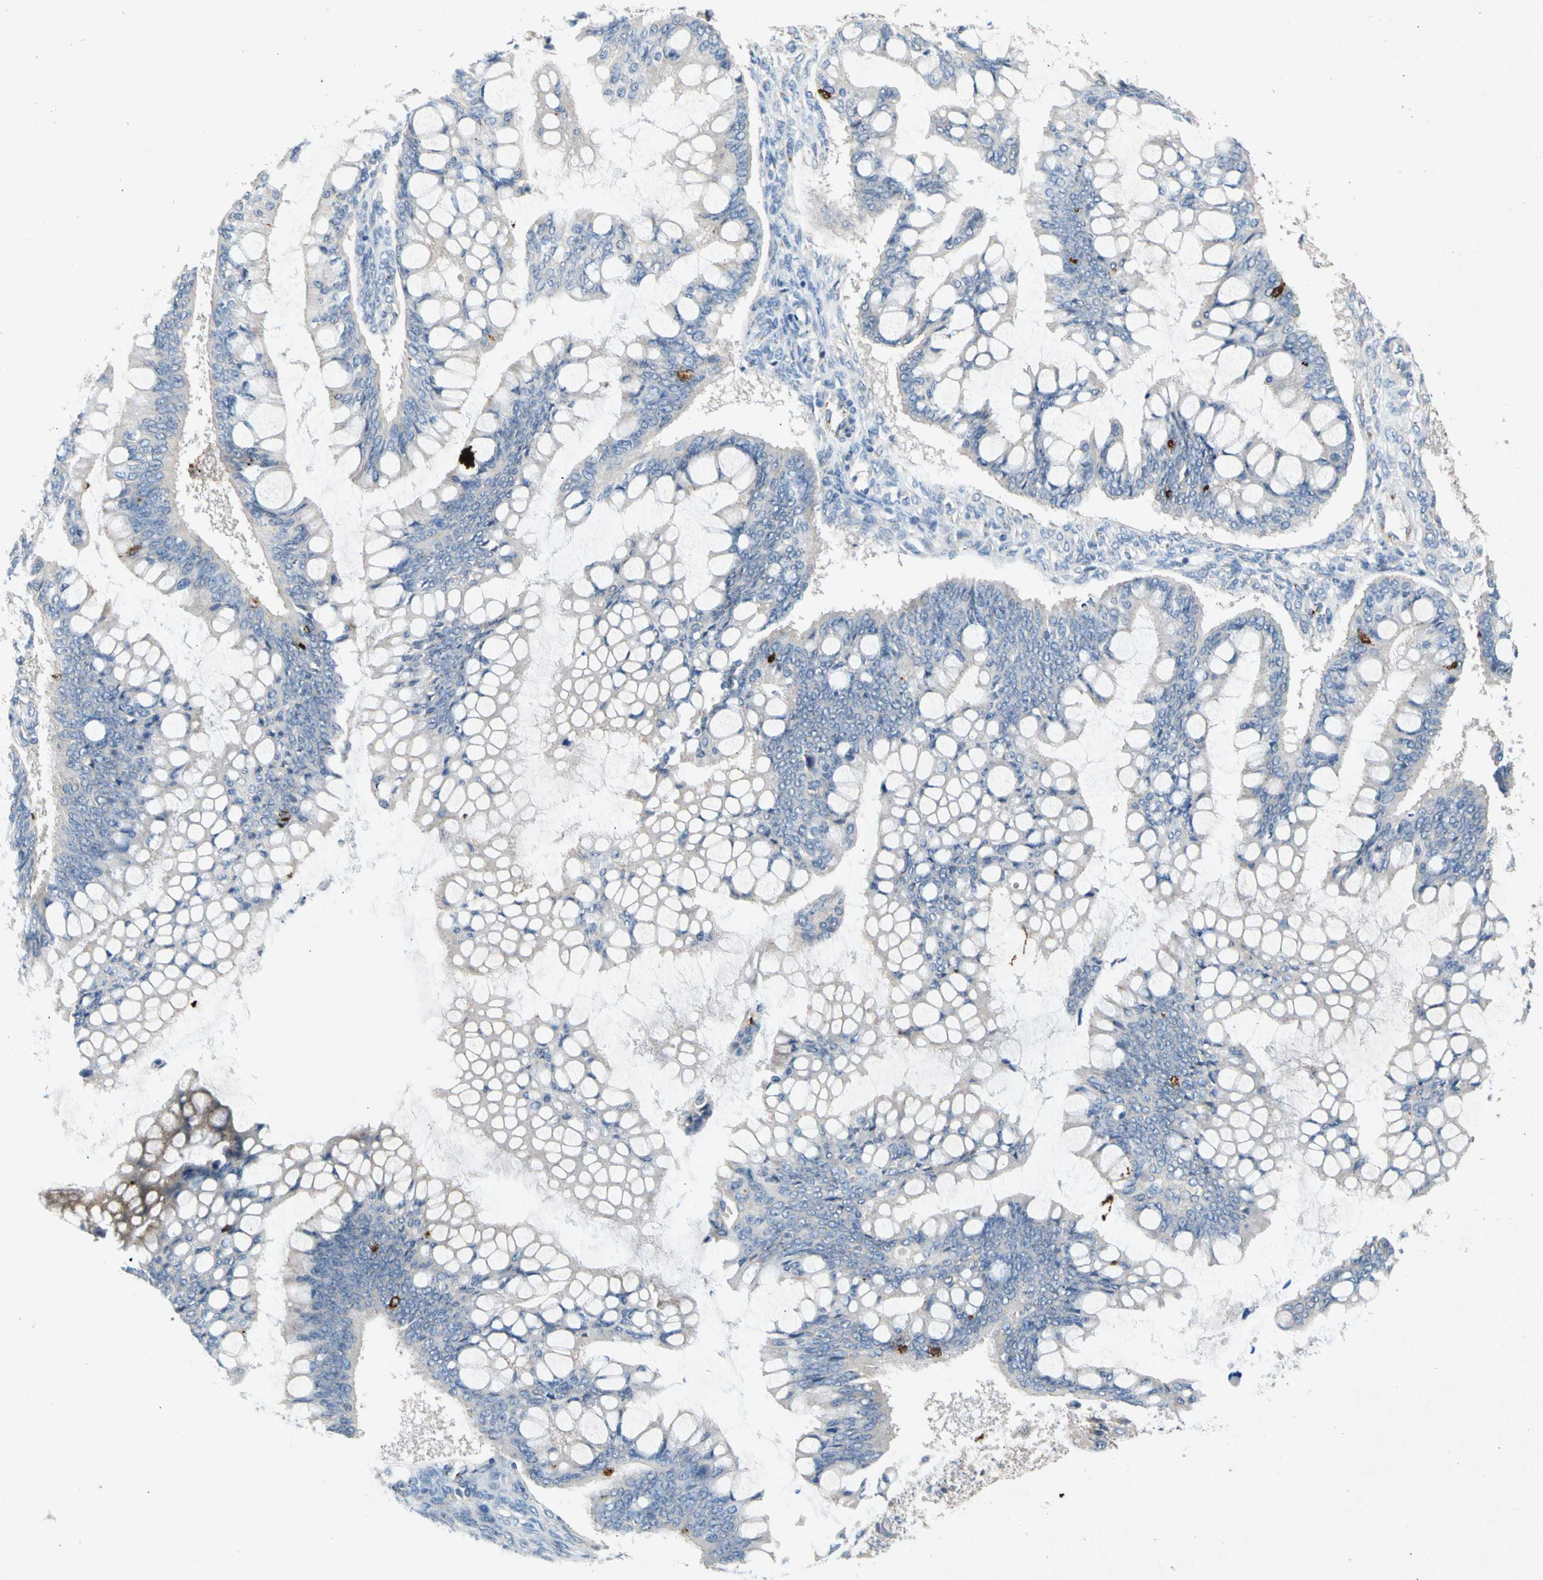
{"staining": {"intensity": "negative", "quantity": "none", "location": "none"}, "tissue": "ovarian cancer", "cell_type": "Tumor cells", "image_type": "cancer", "snomed": [{"axis": "morphology", "description": "Cystadenocarcinoma, mucinous, NOS"}, {"axis": "topography", "description": "Ovary"}], "caption": "Image shows no significant protein positivity in tumor cells of ovarian cancer.", "gene": "GASK1B", "patient": {"sex": "female", "age": 73}}